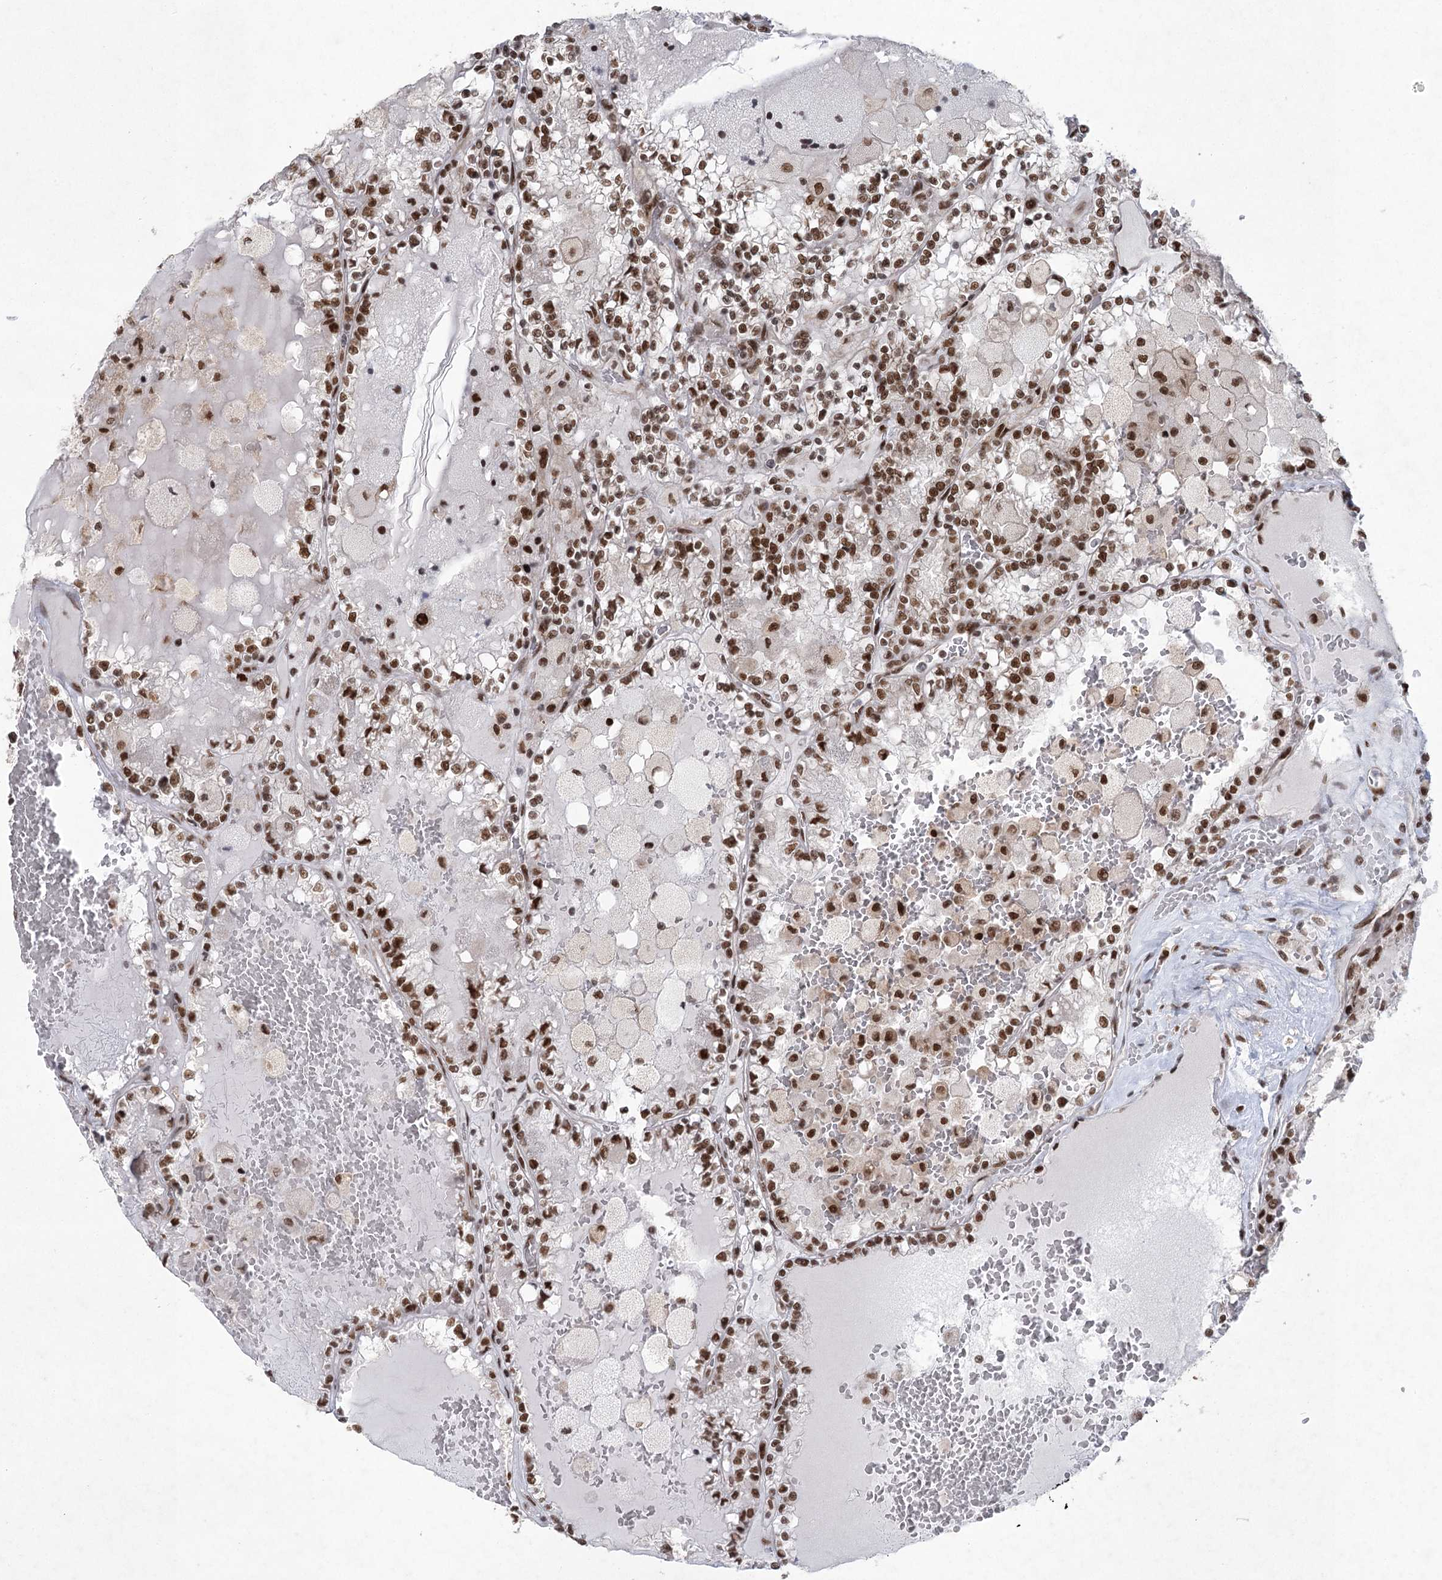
{"staining": {"intensity": "moderate", "quantity": ">75%", "location": "nuclear"}, "tissue": "renal cancer", "cell_type": "Tumor cells", "image_type": "cancer", "snomed": [{"axis": "morphology", "description": "Adenocarcinoma, NOS"}, {"axis": "topography", "description": "Kidney"}], "caption": "Tumor cells reveal moderate nuclear staining in about >75% of cells in renal cancer (adenocarcinoma).", "gene": "ZCCHC8", "patient": {"sex": "female", "age": 56}}